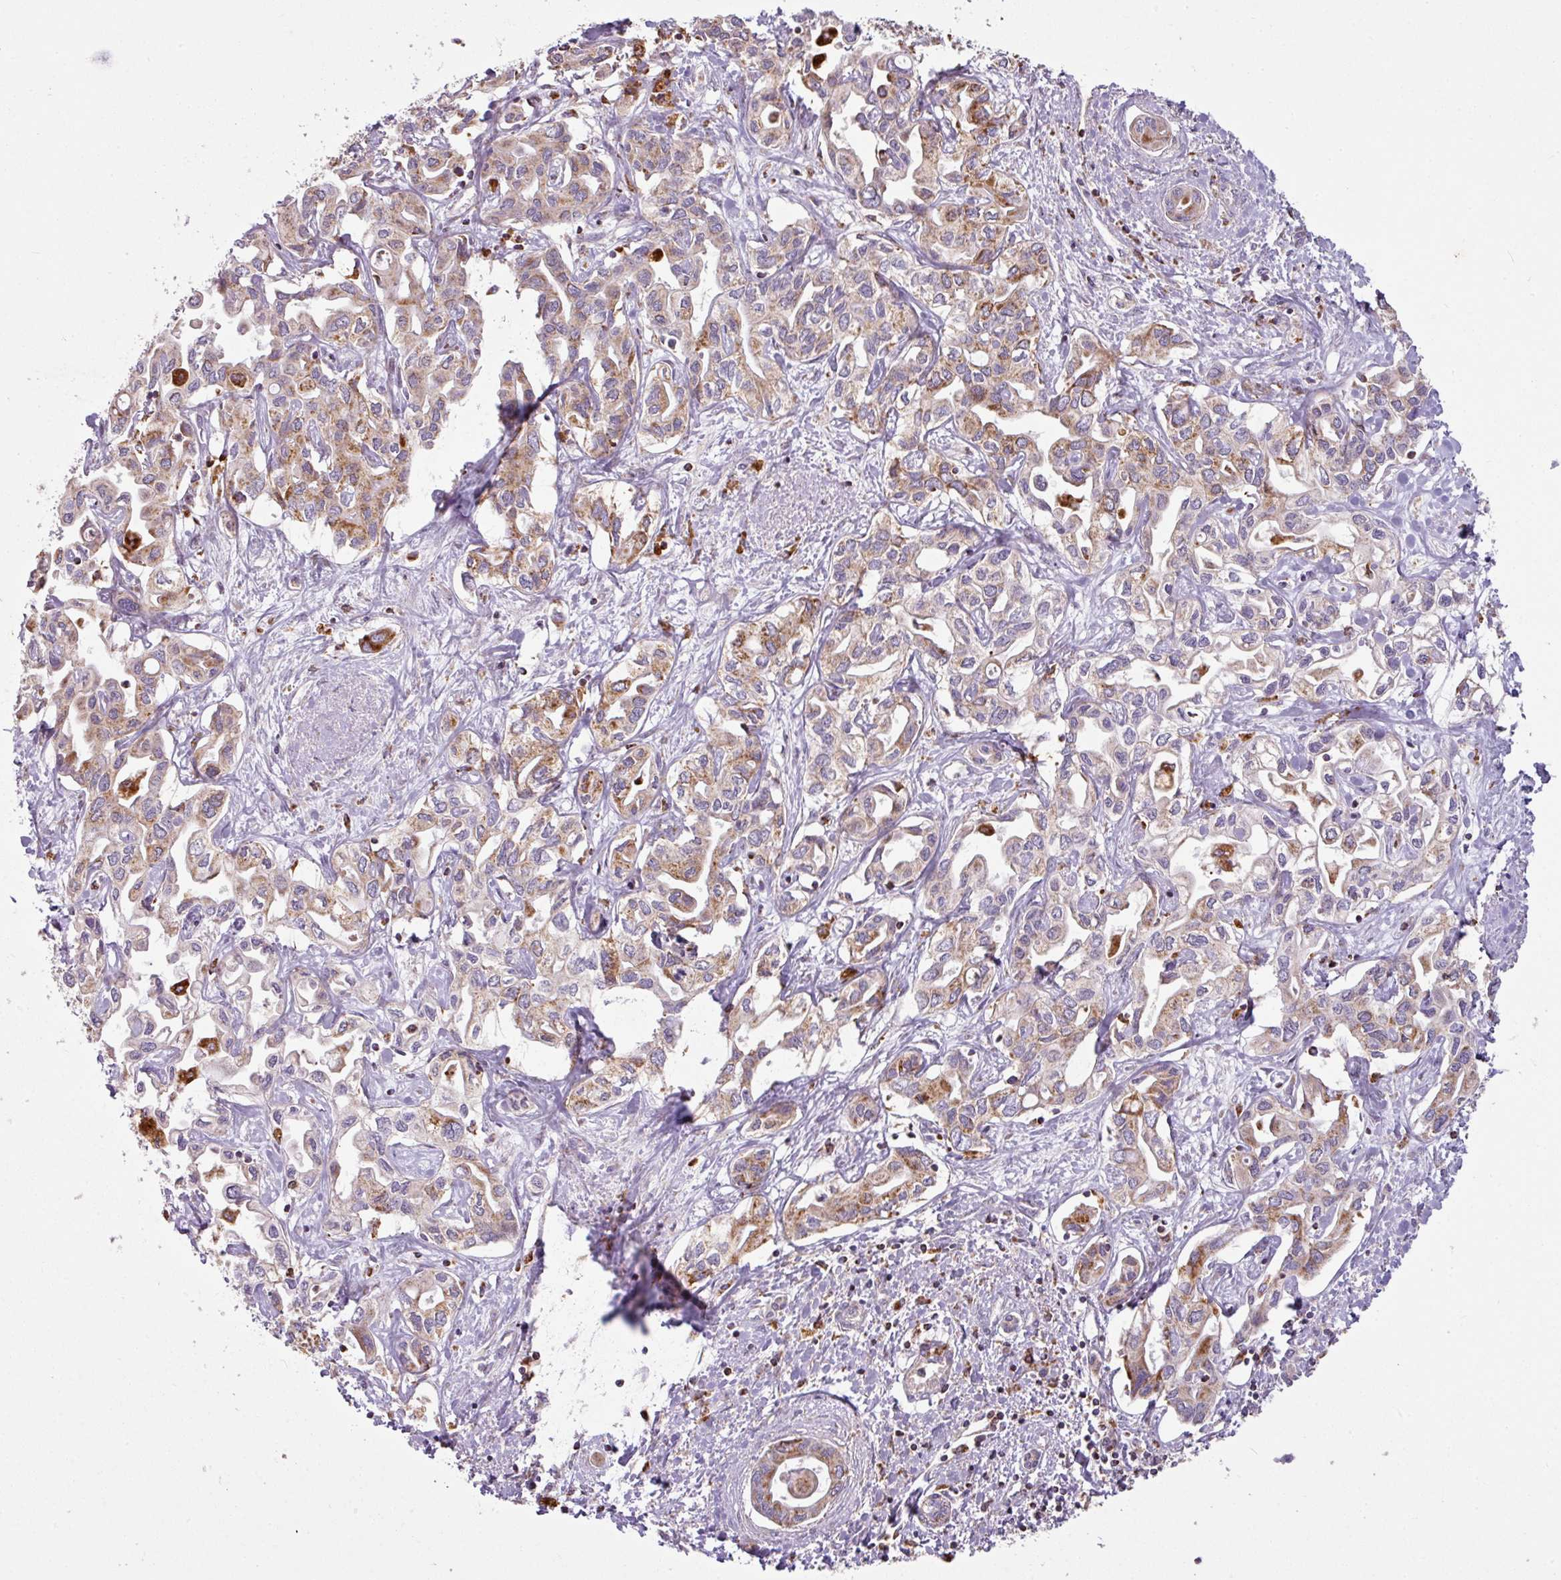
{"staining": {"intensity": "moderate", "quantity": "25%-75%", "location": "cytoplasmic/membranous"}, "tissue": "liver cancer", "cell_type": "Tumor cells", "image_type": "cancer", "snomed": [{"axis": "morphology", "description": "Cholangiocarcinoma"}, {"axis": "topography", "description": "Liver"}], "caption": "A micrograph showing moderate cytoplasmic/membranous expression in about 25%-75% of tumor cells in liver cancer (cholangiocarcinoma), as visualized by brown immunohistochemical staining.", "gene": "SQOR", "patient": {"sex": "female", "age": 64}}